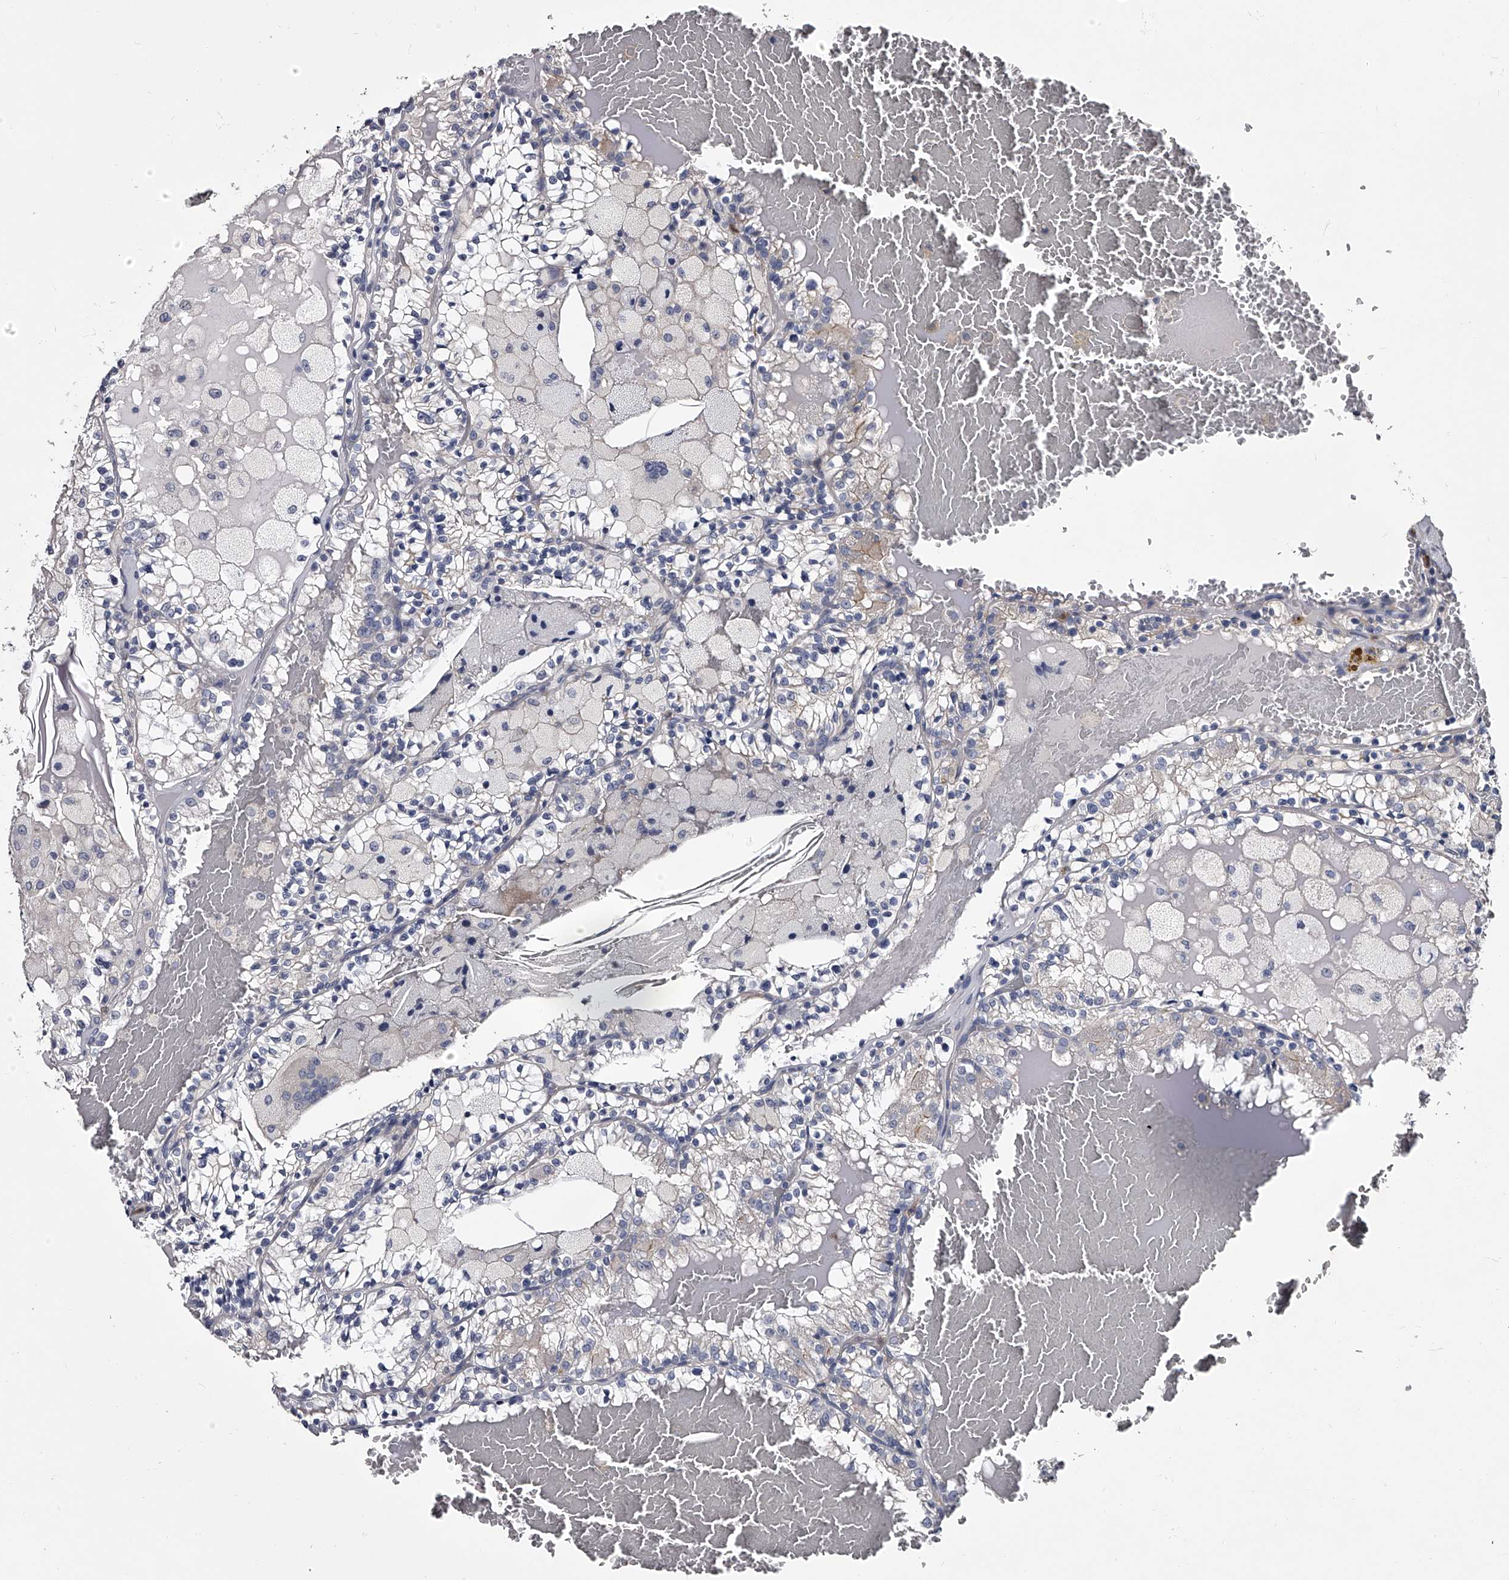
{"staining": {"intensity": "negative", "quantity": "none", "location": "none"}, "tissue": "renal cancer", "cell_type": "Tumor cells", "image_type": "cancer", "snomed": [{"axis": "morphology", "description": "Adenocarcinoma, NOS"}, {"axis": "topography", "description": "Kidney"}], "caption": "IHC photomicrograph of neoplastic tissue: renal cancer stained with DAB (3,3'-diaminobenzidine) displays no significant protein expression in tumor cells.", "gene": "GAPVD1", "patient": {"sex": "female", "age": 56}}